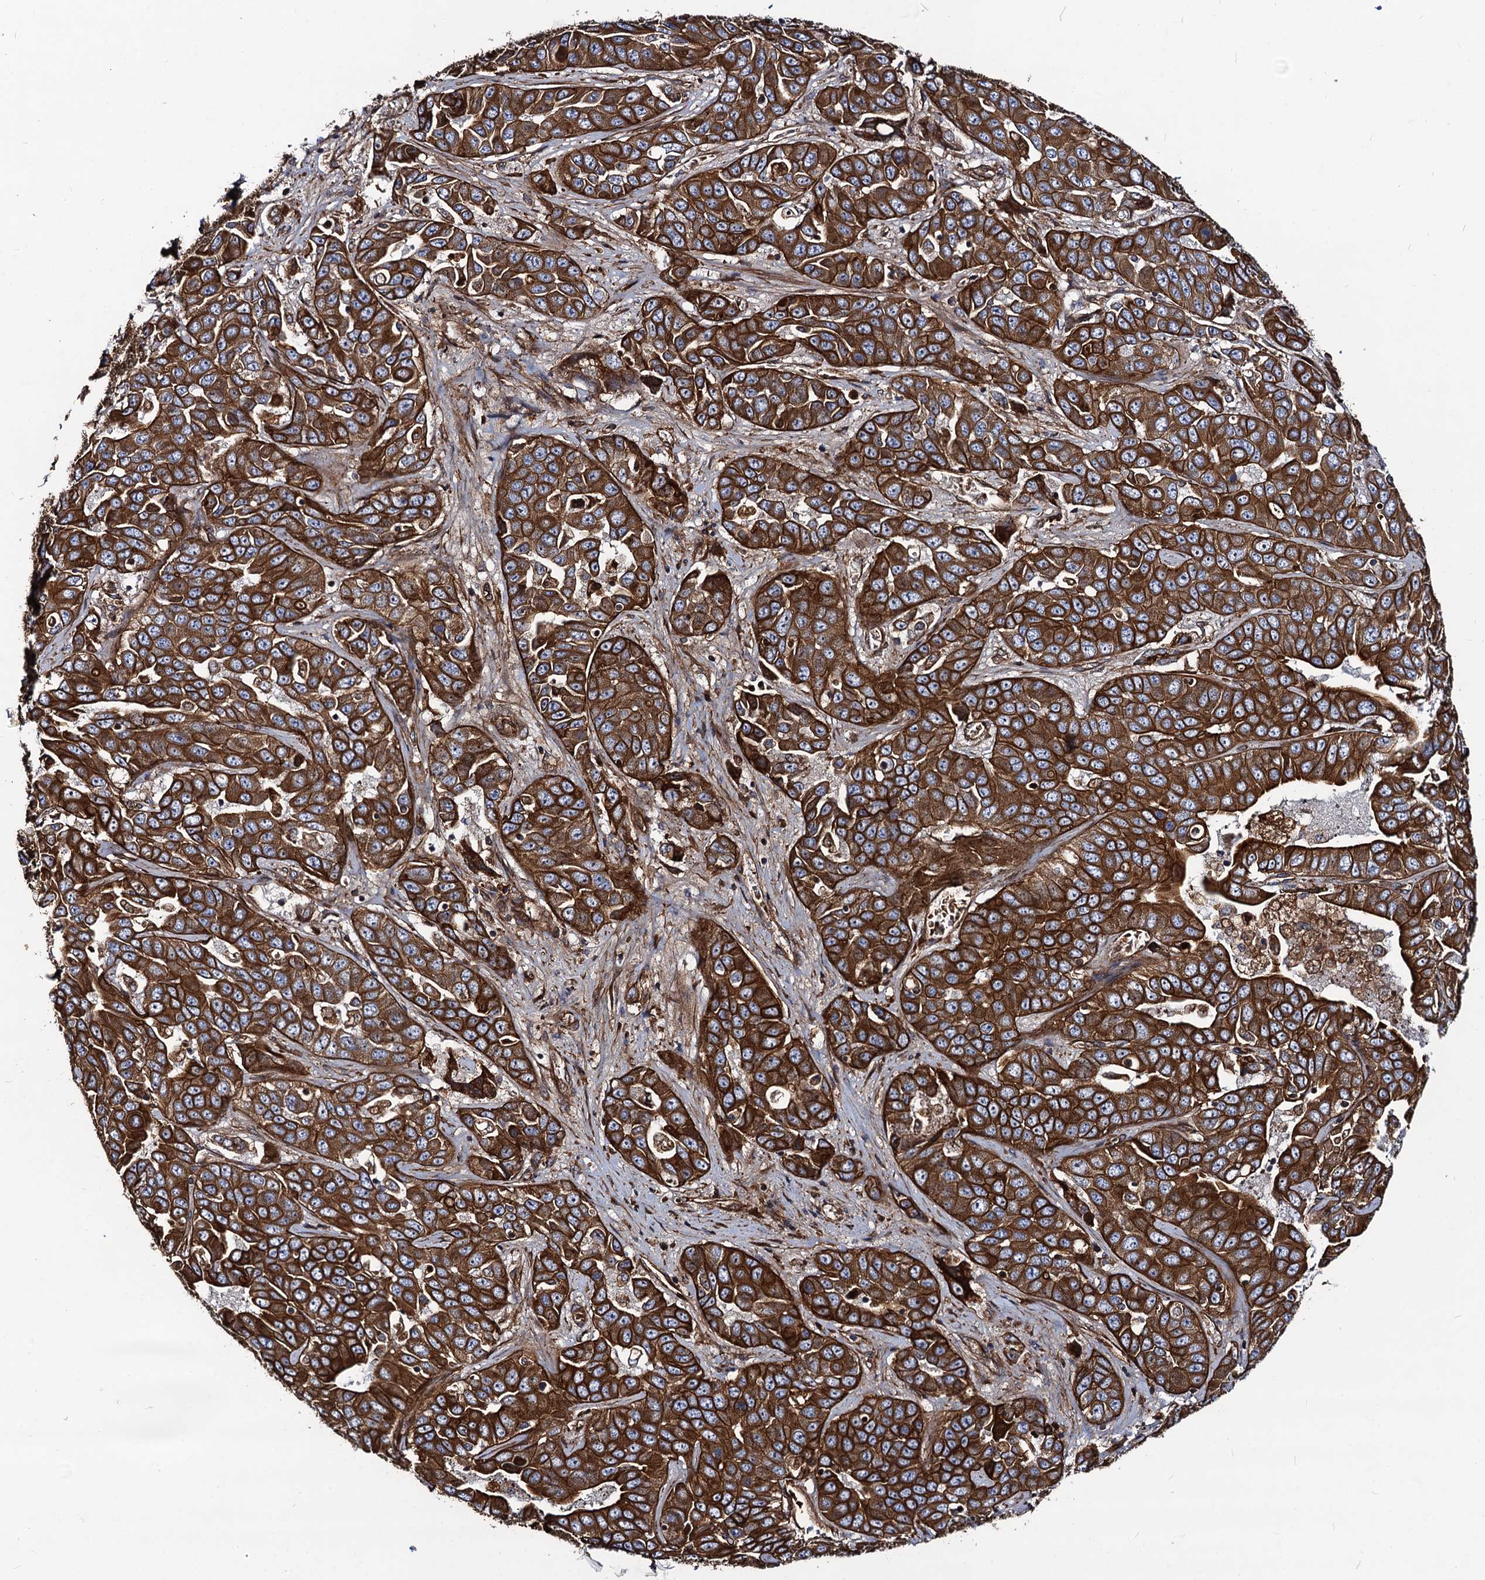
{"staining": {"intensity": "strong", "quantity": ">75%", "location": "cytoplasmic/membranous"}, "tissue": "liver cancer", "cell_type": "Tumor cells", "image_type": "cancer", "snomed": [{"axis": "morphology", "description": "Cholangiocarcinoma"}, {"axis": "topography", "description": "Liver"}], "caption": "Immunohistochemistry (IHC) (DAB (3,3'-diaminobenzidine)) staining of human liver cholangiocarcinoma reveals strong cytoplasmic/membranous protein expression in approximately >75% of tumor cells.", "gene": "CIP2A", "patient": {"sex": "female", "age": 52}}